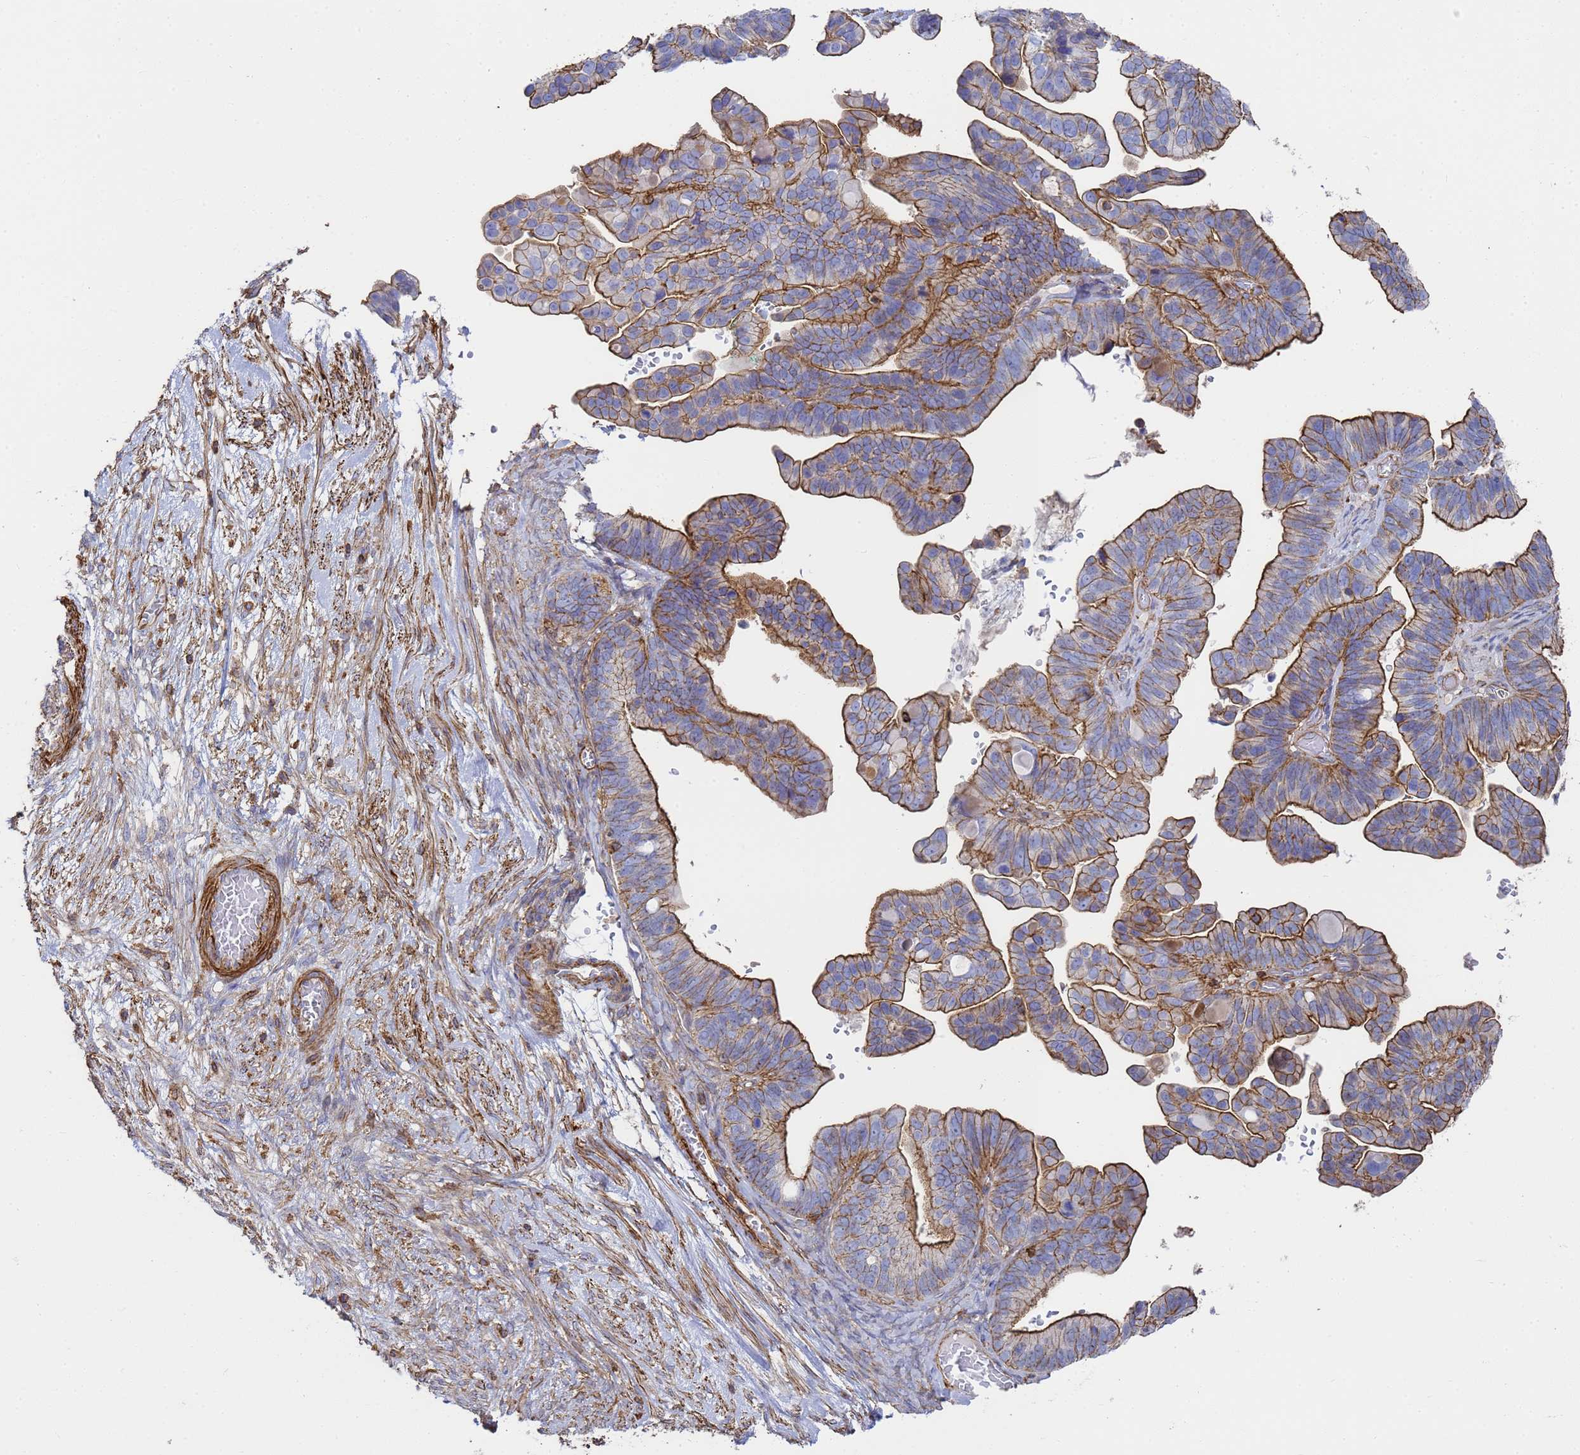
{"staining": {"intensity": "strong", "quantity": "25%-75%", "location": "cytoplasmic/membranous"}, "tissue": "ovarian cancer", "cell_type": "Tumor cells", "image_type": "cancer", "snomed": [{"axis": "morphology", "description": "Cystadenocarcinoma, serous, NOS"}, {"axis": "topography", "description": "Ovary"}], "caption": "Strong cytoplasmic/membranous positivity is appreciated in about 25%-75% of tumor cells in serous cystadenocarcinoma (ovarian).", "gene": "ACTB", "patient": {"sex": "female", "age": 56}}